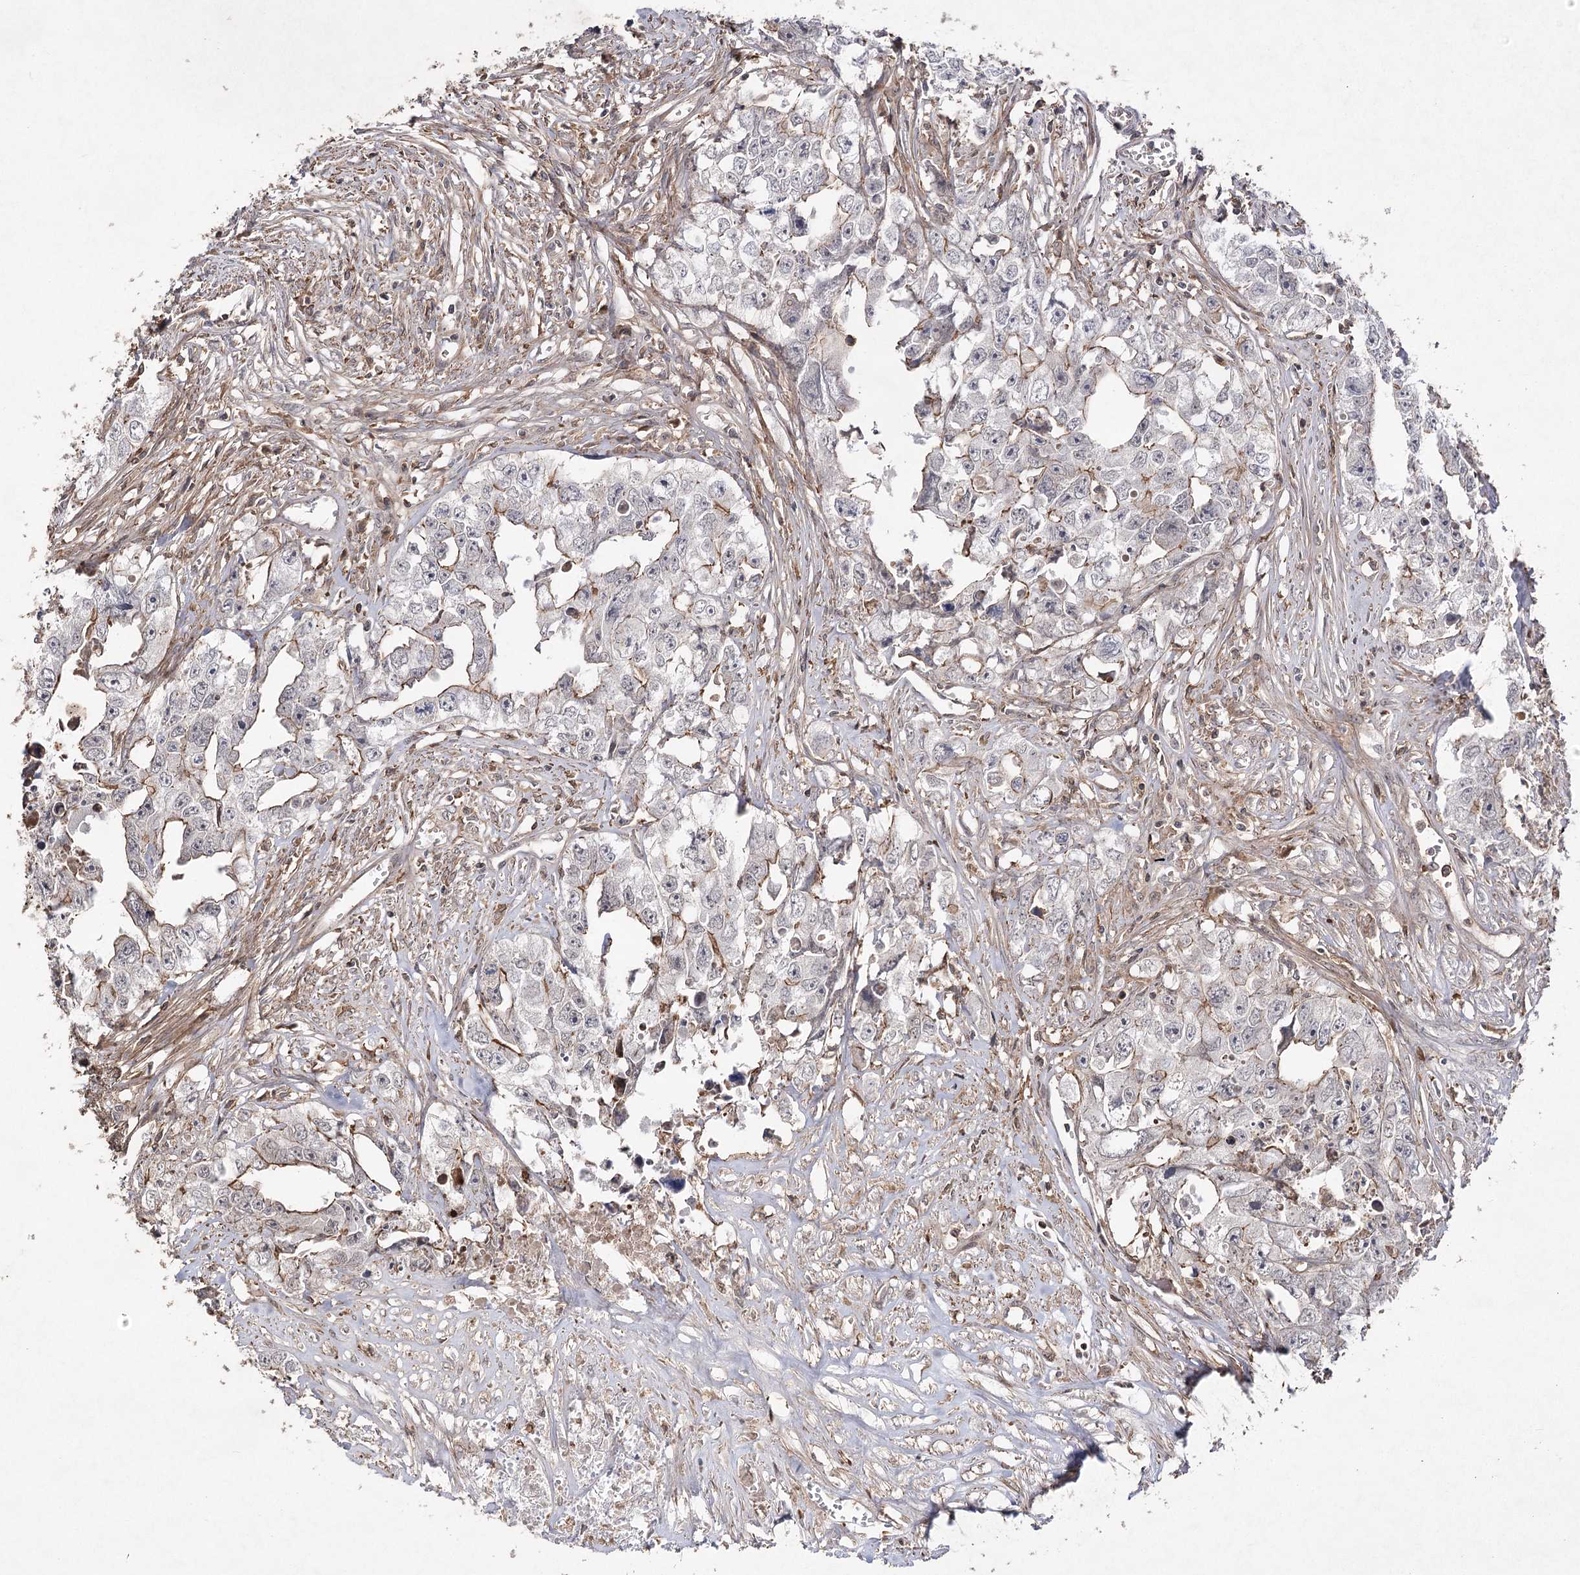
{"staining": {"intensity": "moderate", "quantity": "<25%", "location": "cytoplasmic/membranous"}, "tissue": "testis cancer", "cell_type": "Tumor cells", "image_type": "cancer", "snomed": [{"axis": "morphology", "description": "Seminoma, NOS"}, {"axis": "morphology", "description": "Carcinoma, Embryonal, NOS"}, {"axis": "topography", "description": "Testis"}], "caption": "Brown immunohistochemical staining in seminoma (testis) displays moderate cytoplasmic/membranous staining in approximately <25% of tumor cells. The staining was performed using DAB (3,3'-diaminobenzidine) to visualize the protein expression in brown, while the nuclei were stained in blue with hematoxylin (Magnification: 20x).", "gene": "OBSL1", "patient": {"sex": "male", "age": 43}}